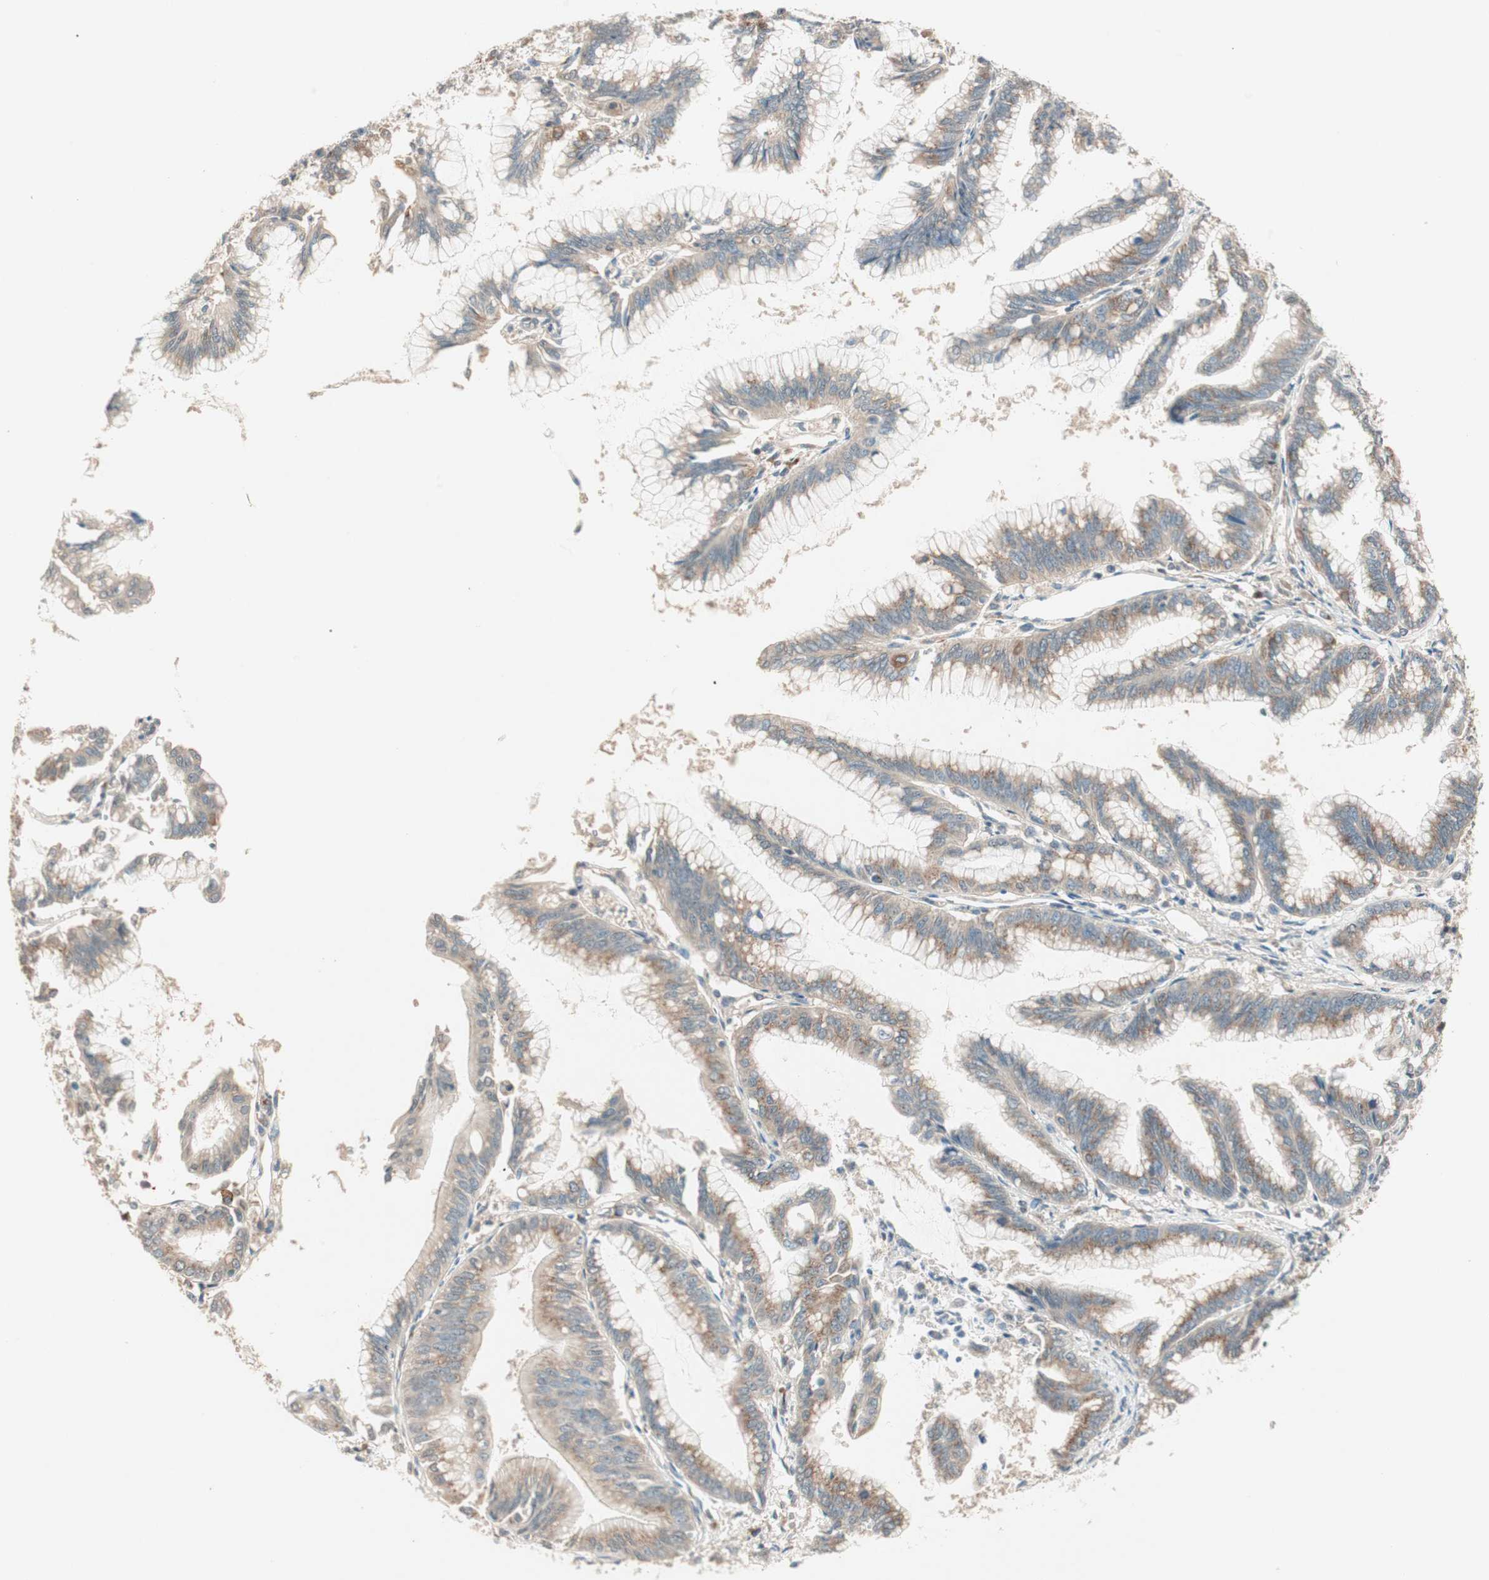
{"staining": {"intensity": "moderate", "quantity": ">75%", "location": "cytoplasmic/membranous"}, "tissue": "pancreatic cancer", "cell_type": "Tumor cells", "image_type": "cancer", "snomed": [{"axis": "morphology", "description": "Adenocarcinoma, NOS"}, {"axis": "topography", "description": "Pancreas"}], "caption": "Tumor cells exhibit moderate cytoplasmic/membranous staining in approximately >75% of cells in pancreatic cancer (adenocarcinoma).", "gene": "SEC16A", "patient": {"sex": "female", "age": 64}}